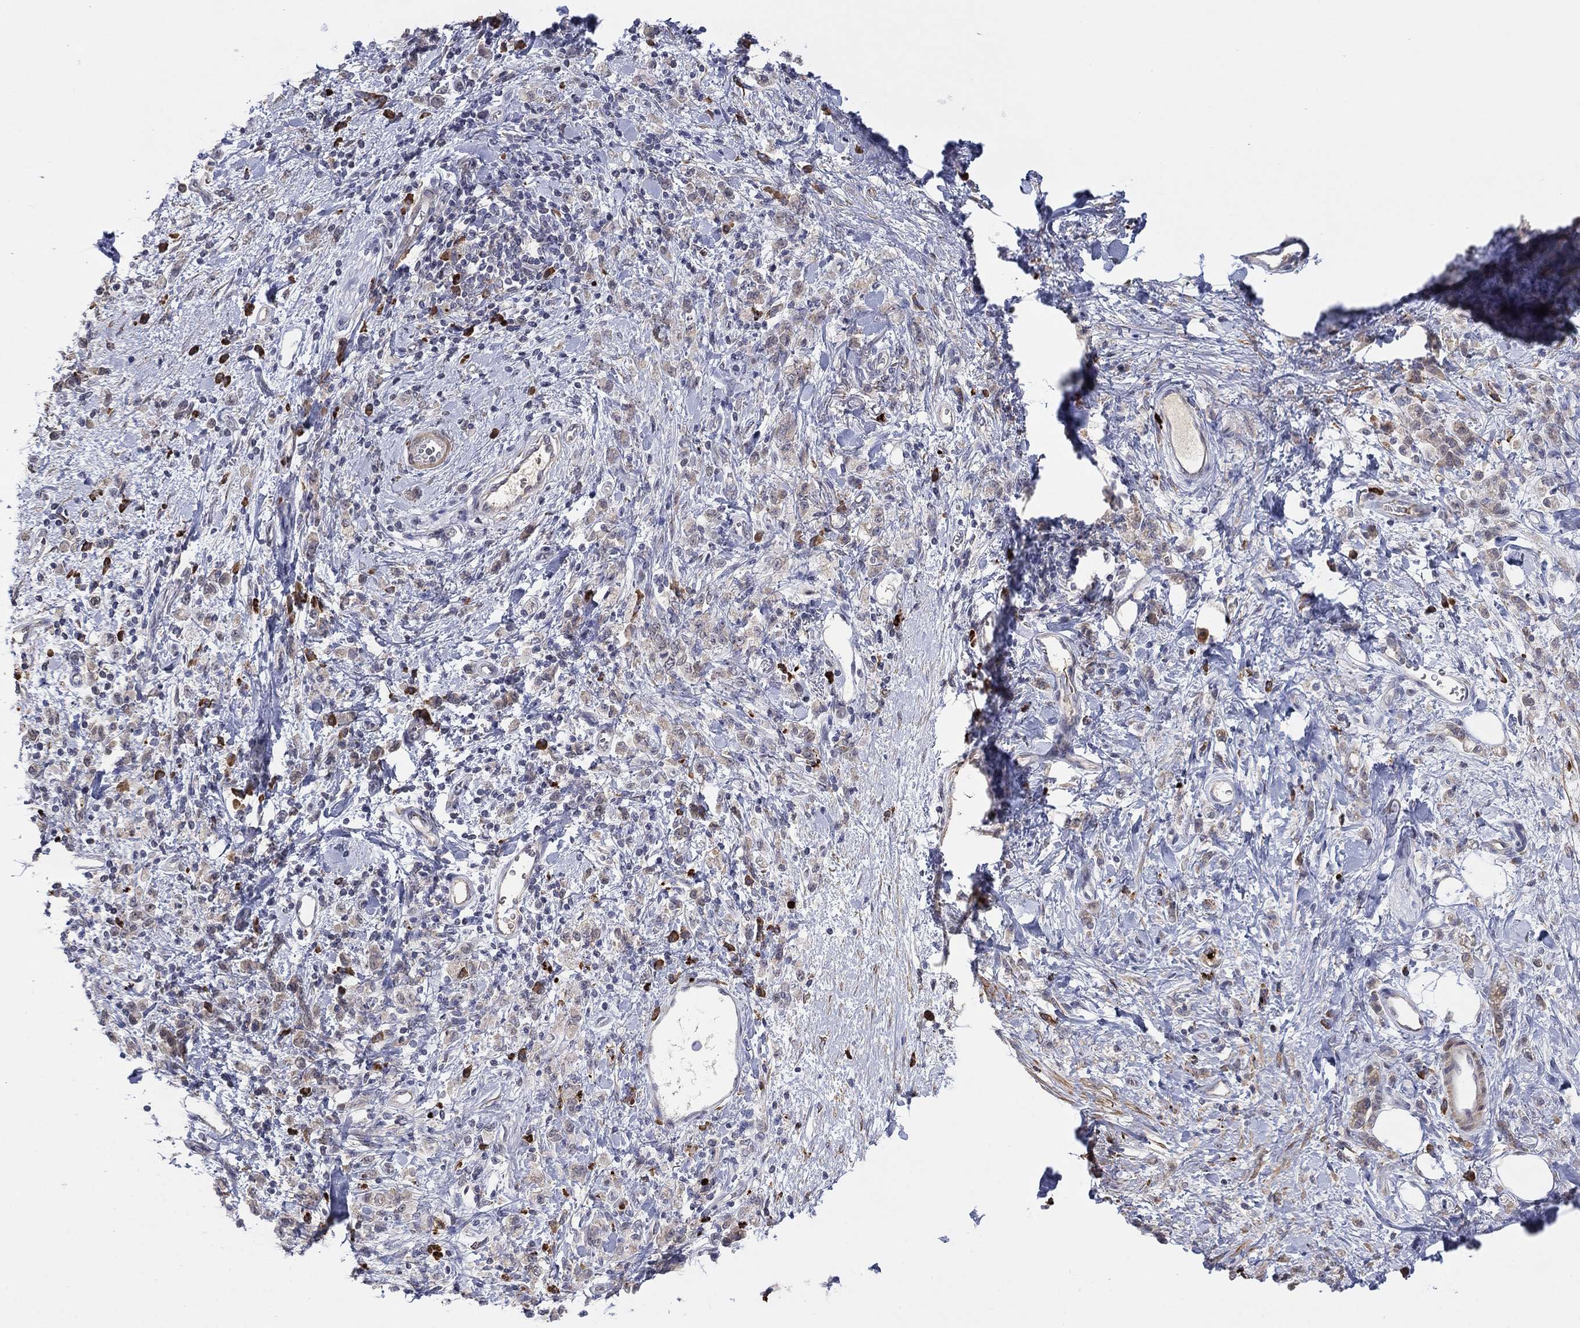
{"staining": {"intensity": "negative", "quantity": "none", "location": "none"}, "tissue": "stomach cancer", "cell_type": "Tumor cells", "image_type": "cancer", "snomed": [{"axis": "morphology", "description": "Adenocarcinoma, NOS"}, {"axis": "topography", "description": "Stomach"}], "caption": "This is a micrograph of immunohistochemistry staining of stomach cancer (adenocarcinoma), which shows no expression in tumor cells. (Immunohistochemistry, brightfield microscopy, high magnification).", "gene": "MTRFR", "patient": {"sex": "male", "age": 77}}